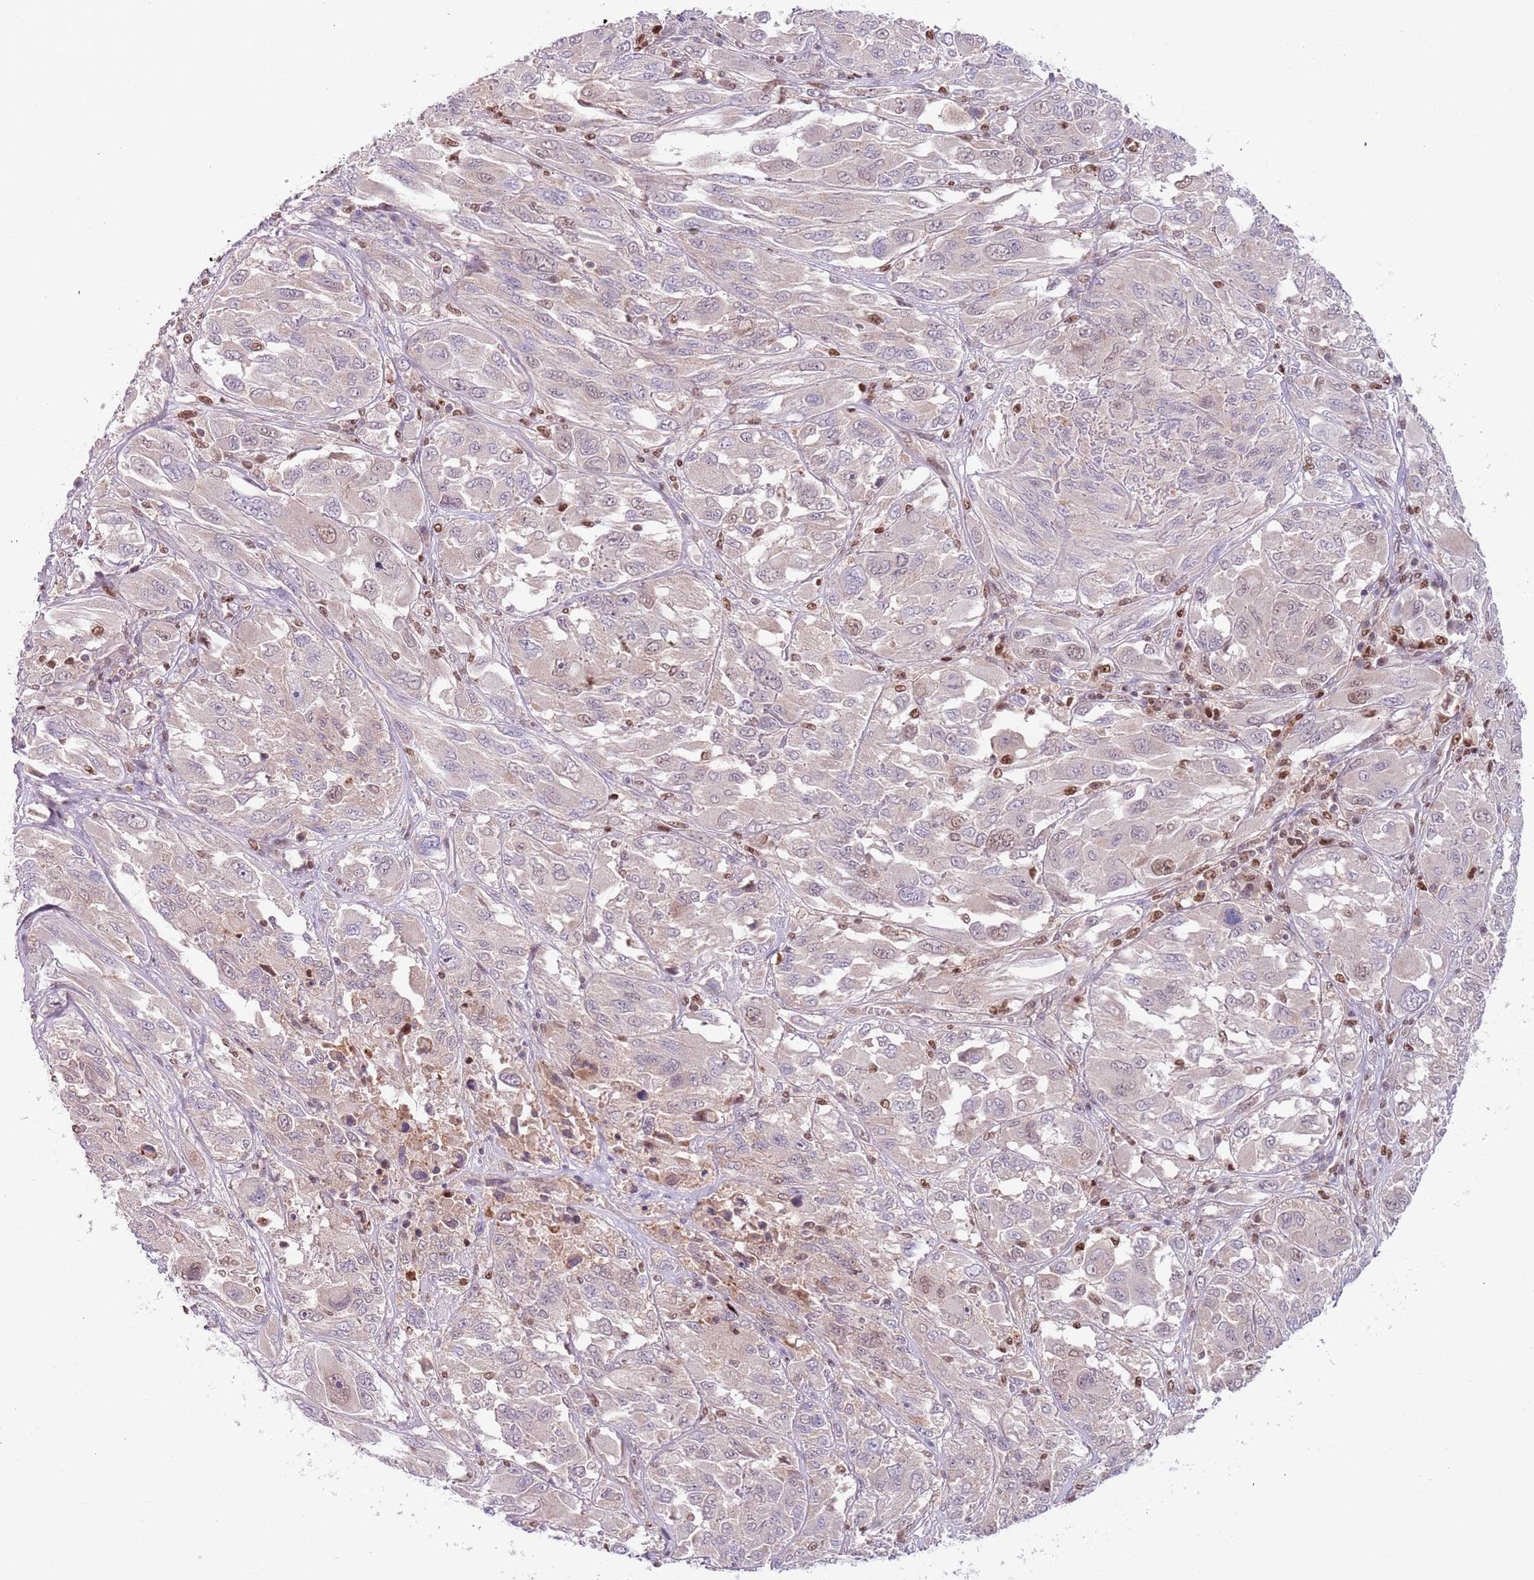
{"staining": {"intensity": "negative", "quantity": "none", "location": "none"}, "tissue": "melanoma", "cell_type": "Tumor cells", "image_type": "cancer", "snomed": [{"axis": "morphology", "description": "Malignant melanoma, NOS"}, {"axis": "topography", "description": "Skin"}], "caption": "Immunohistochemistry of human melanoma exhibits no expression in tumor cells.", "gene": "RMND5B", "patient": {"sex": "female", "age": 91}}